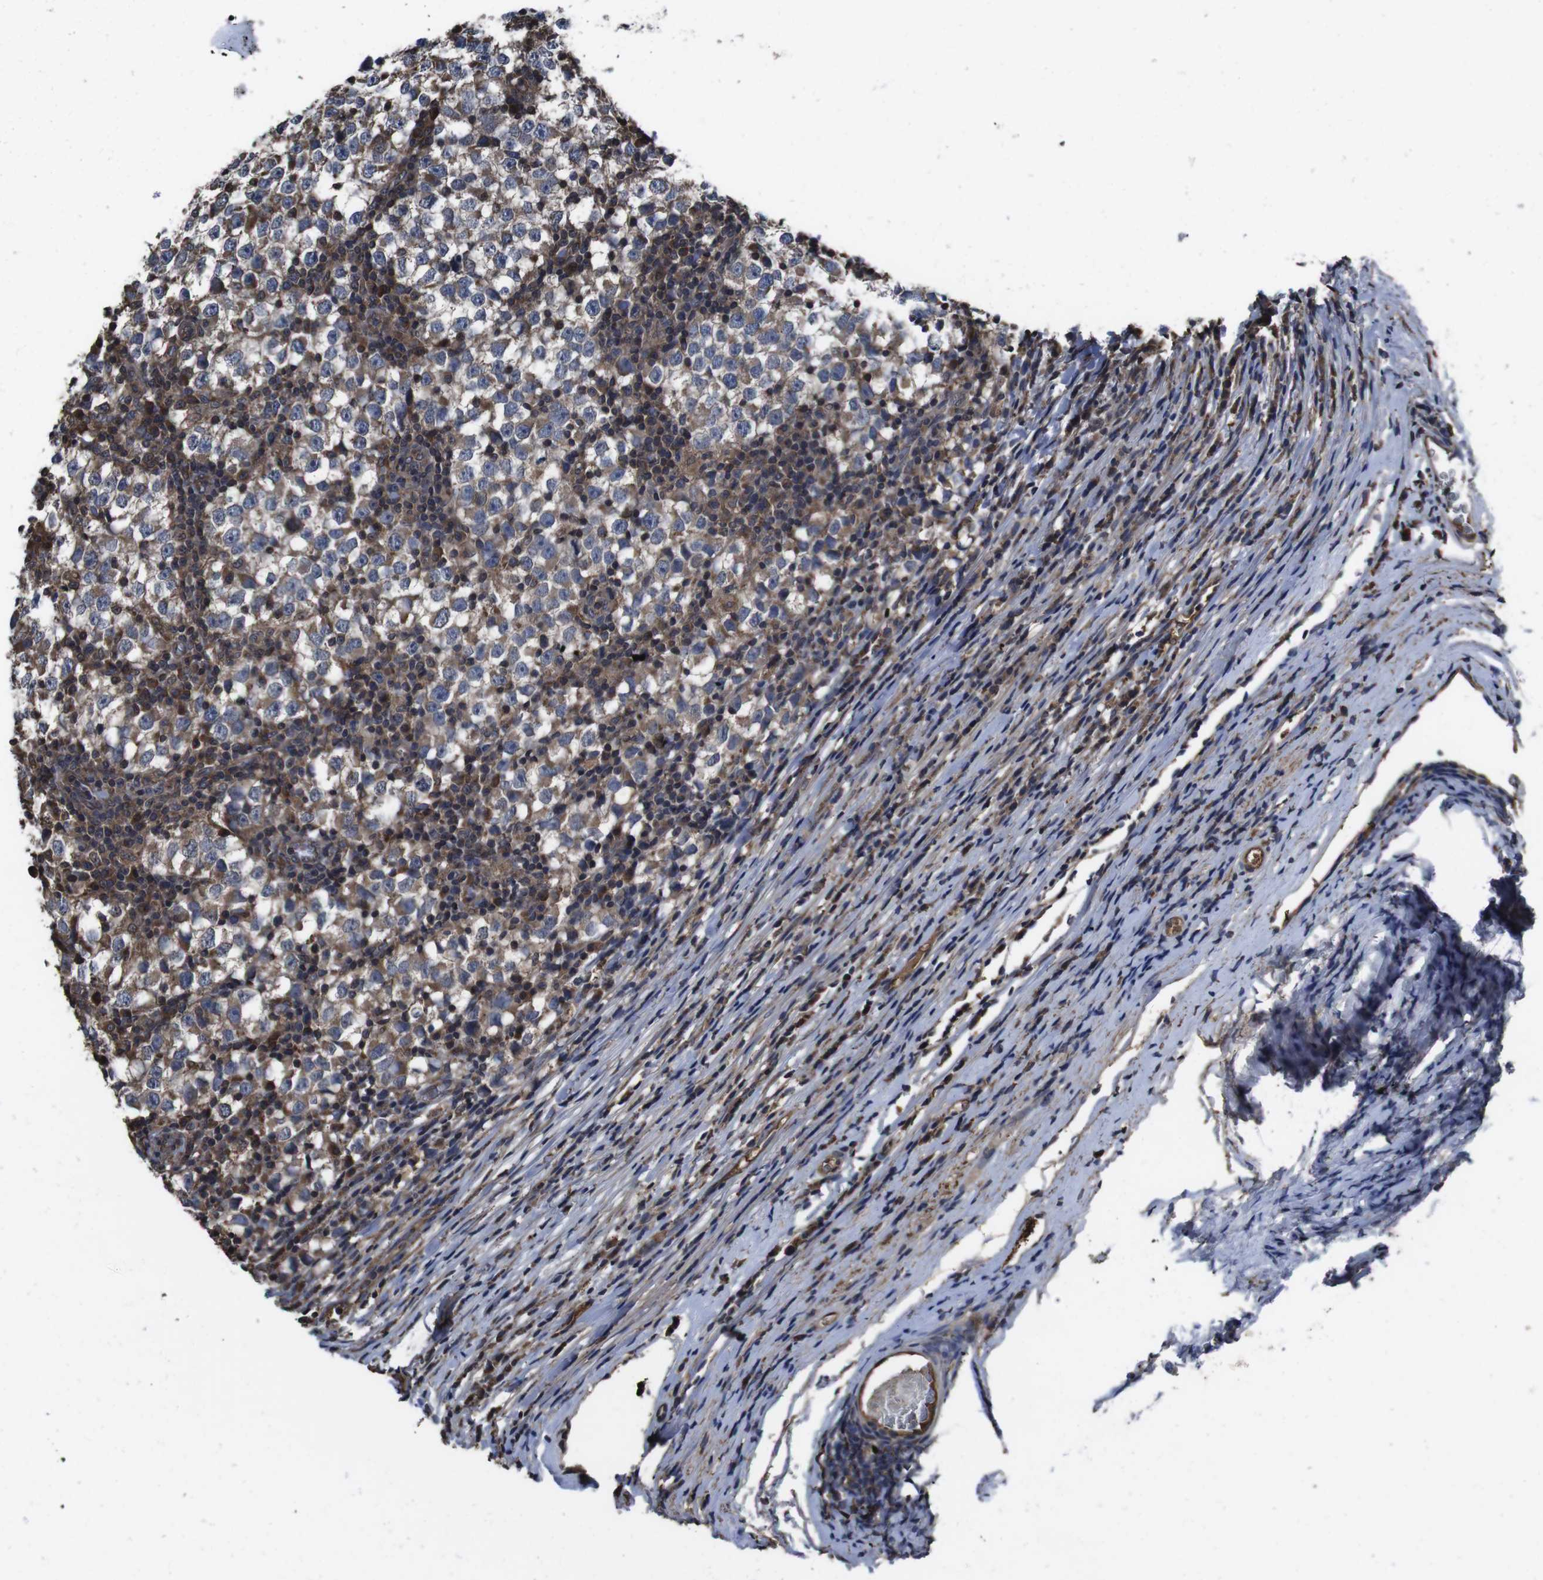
{"staining": {"intensity": "weak", "quantity": "25%-75%", "location": "cytoplasmic/membranous"}, "tissue": "testis cancer", "cell_type": "Tumor cells", "image_type": "cancer", "snomed": [{"axis": "morphology", "description": "Seminoma, NOS"}, {"axis": "topography", "description": "Testis"}], "caption": "Tumor cells exhibit weak cytoplasmic/membranous positivity in approximately 25%-75% of cells in testis seminoma.", "gene": "CXCL11", "patient": {"sex": "male", "age": 65}}